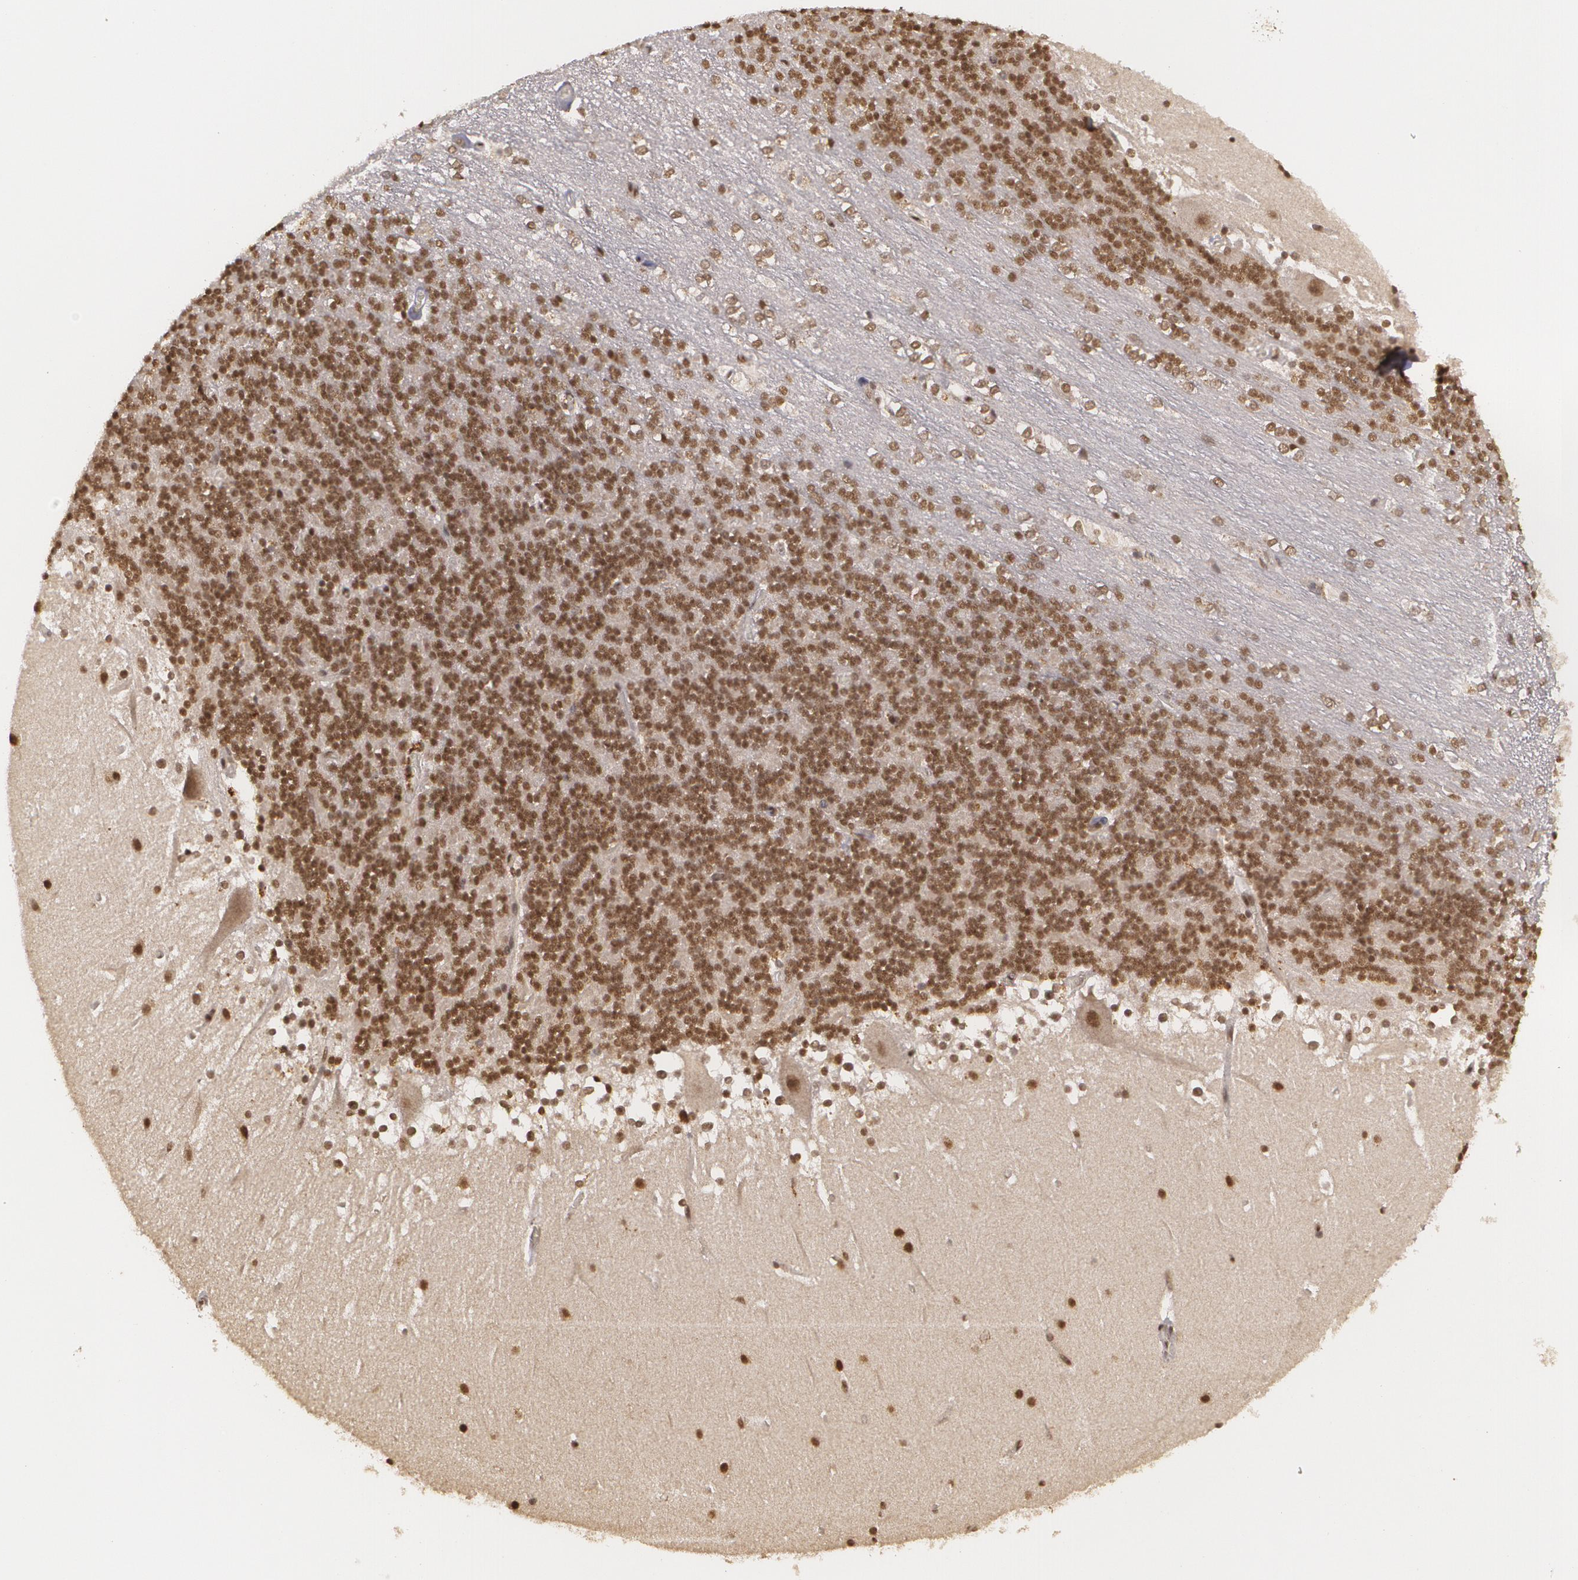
{"staining": {"intensity": "moderate", "quantity": ">75%", "location": "nuclear"}, "tissue": "cerebellum", "cell_type": "Cells in granular layer", "image_type": "normal", "snomed": [{"axis": "morphology", "description": "Normal tissue, NOS"}, {"axis": "topography", "description": "Cerebellum"}], "caption": "Unremarkable cerebellum was stained to show a protein in brown. There is medium levels of moderate nuclear staining in about >75% of cells in granular layer. (Brightfield microscopy of DAB IHC at high magnification).", "gene": "RXRB", "patient": {"sex": "female", "age": 19}}